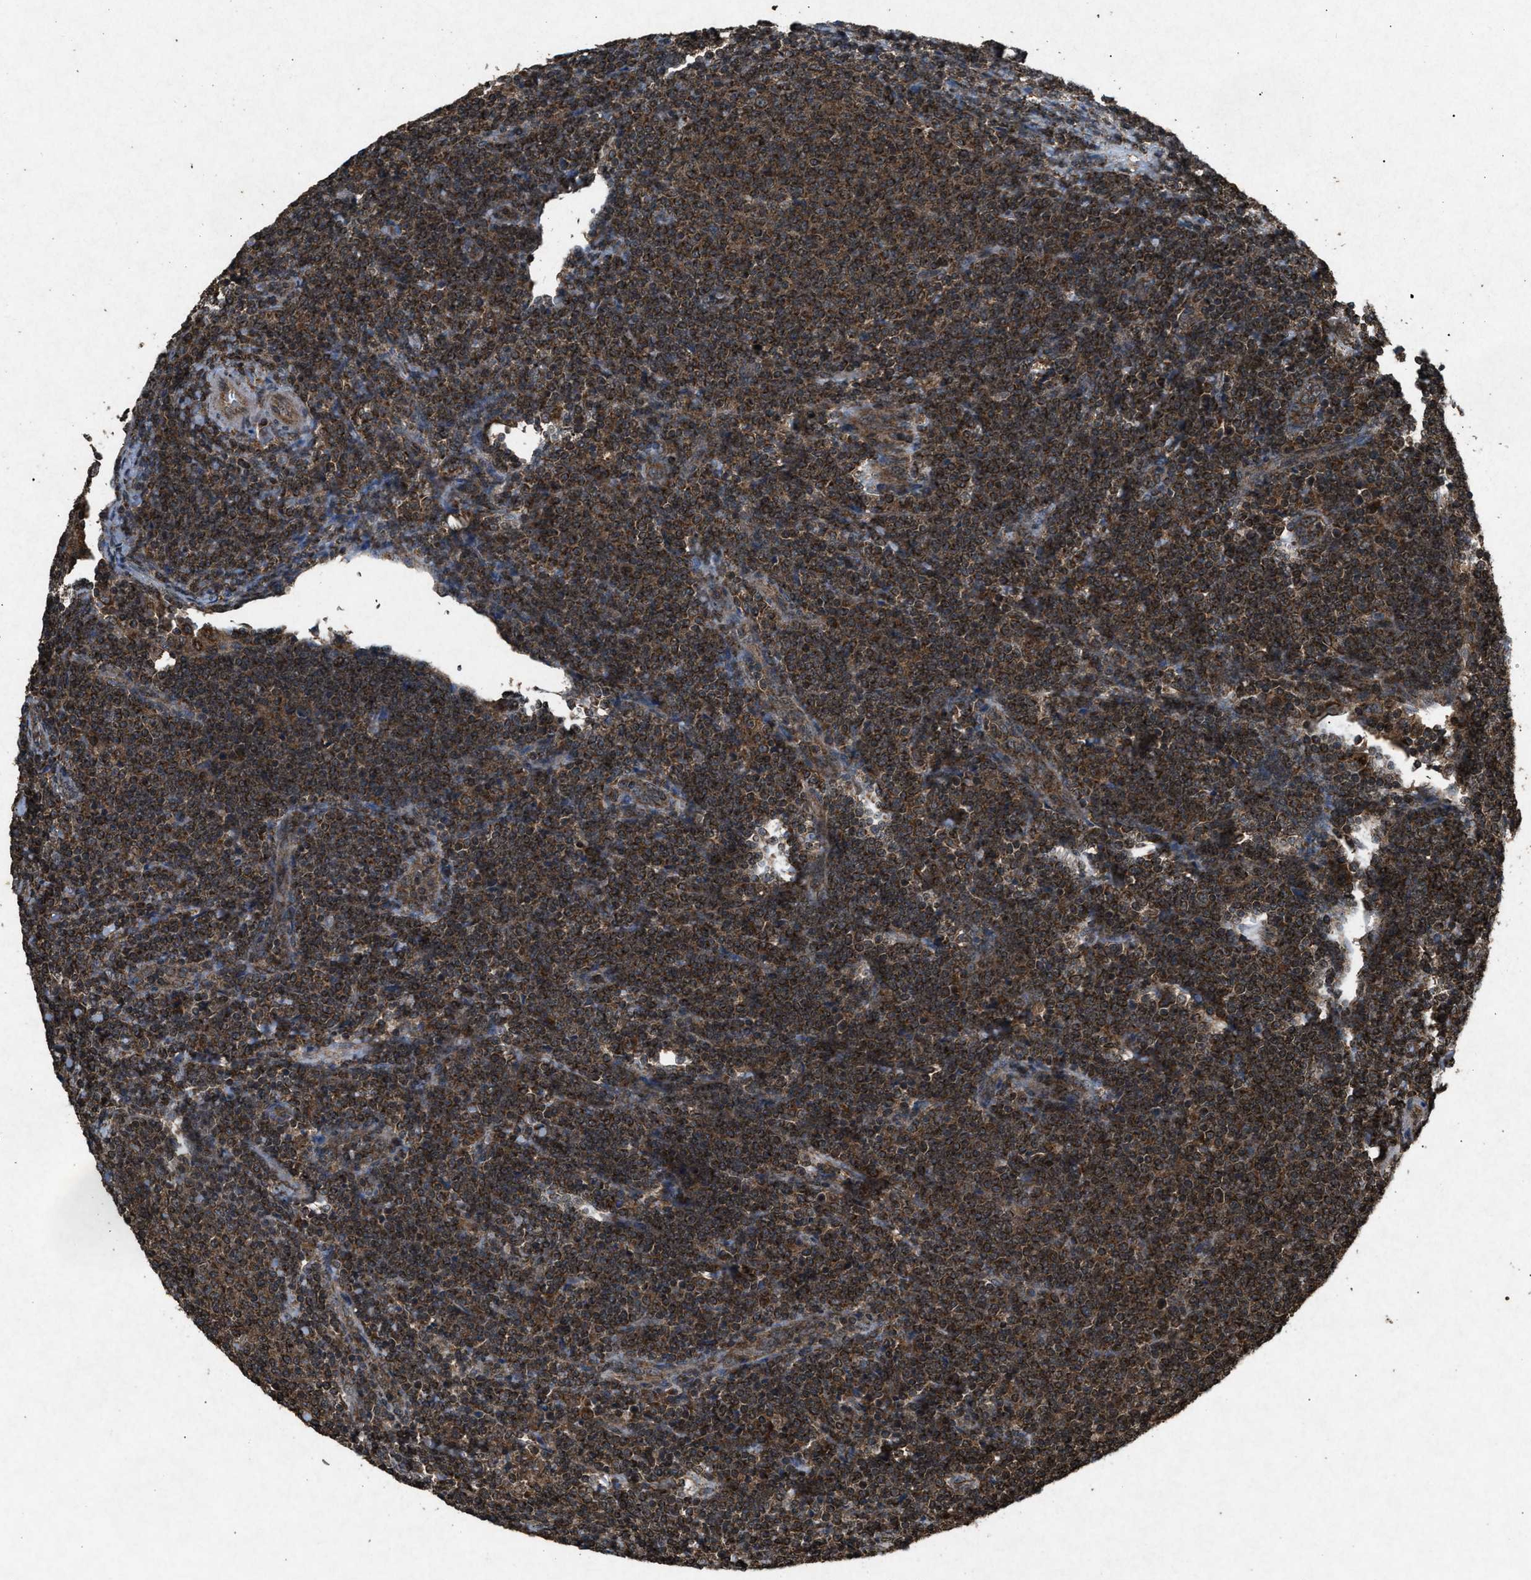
{"staining": {"intensity": "moderate", "quantity": ">75%", "location": "cytoplasmic/membranous"}, "tissue": "lymphoma", "cell_type": "Tumor cells", "image_type": "cancer", "snomed": [{"axis": "morphology", "description": "Malignant lymphoma, non-Hodgkin's type, Low grade"}, {"axis": "topography", "description": "Lymph node"}], "caption": "Immunohistochemistry (IHC) photomicrograph of neoplastic tissue: human lymphoma stained using immunohistochemistry exhibits medium levels of moderate protein expression localized specifically in the cytoplasmic/membranous of tumor cells, appearing as a cytoplasmic/membranous brown color.", "gene": "OAS1", "patient": {"sex": "male", "age": 66}}